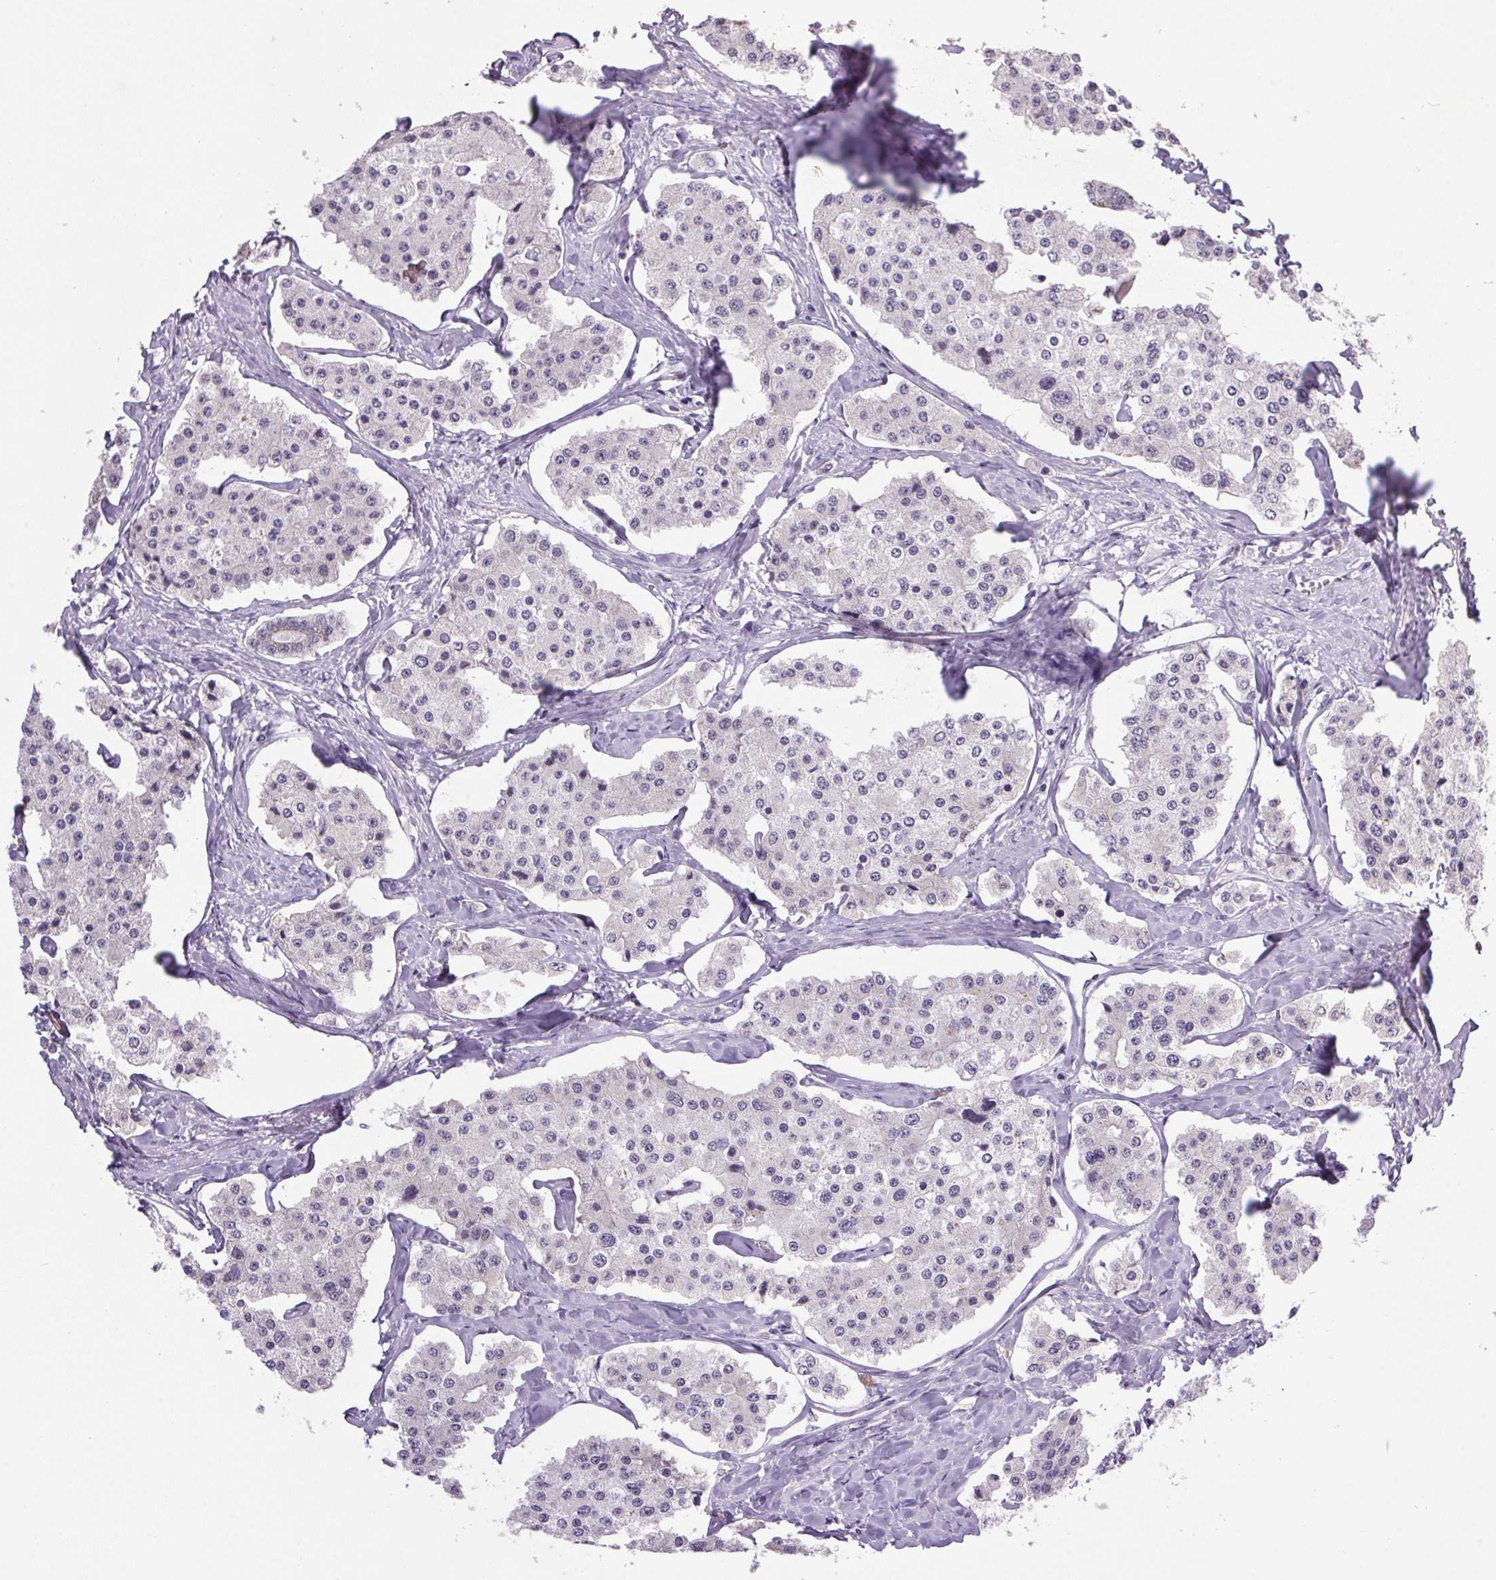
{"staining": {"intensity": "negative", "quantity": "none", "location": "none"}, "tissue": "carcinoid", "cell_type": "Tumor cells", "image_type": "cancer", "snomed": [{"axis": "morphology", "description": "Carcinoid, malignant, NOS"}, {"axis": "topography", "description": "Small intestine"}], "caption": "Carcinoid (malignant) stained for a protein using immunohistochemistry reveals no staining tumor cells.", "gene": "TRDN", "patient": {"sex": "female", "age": 65}}